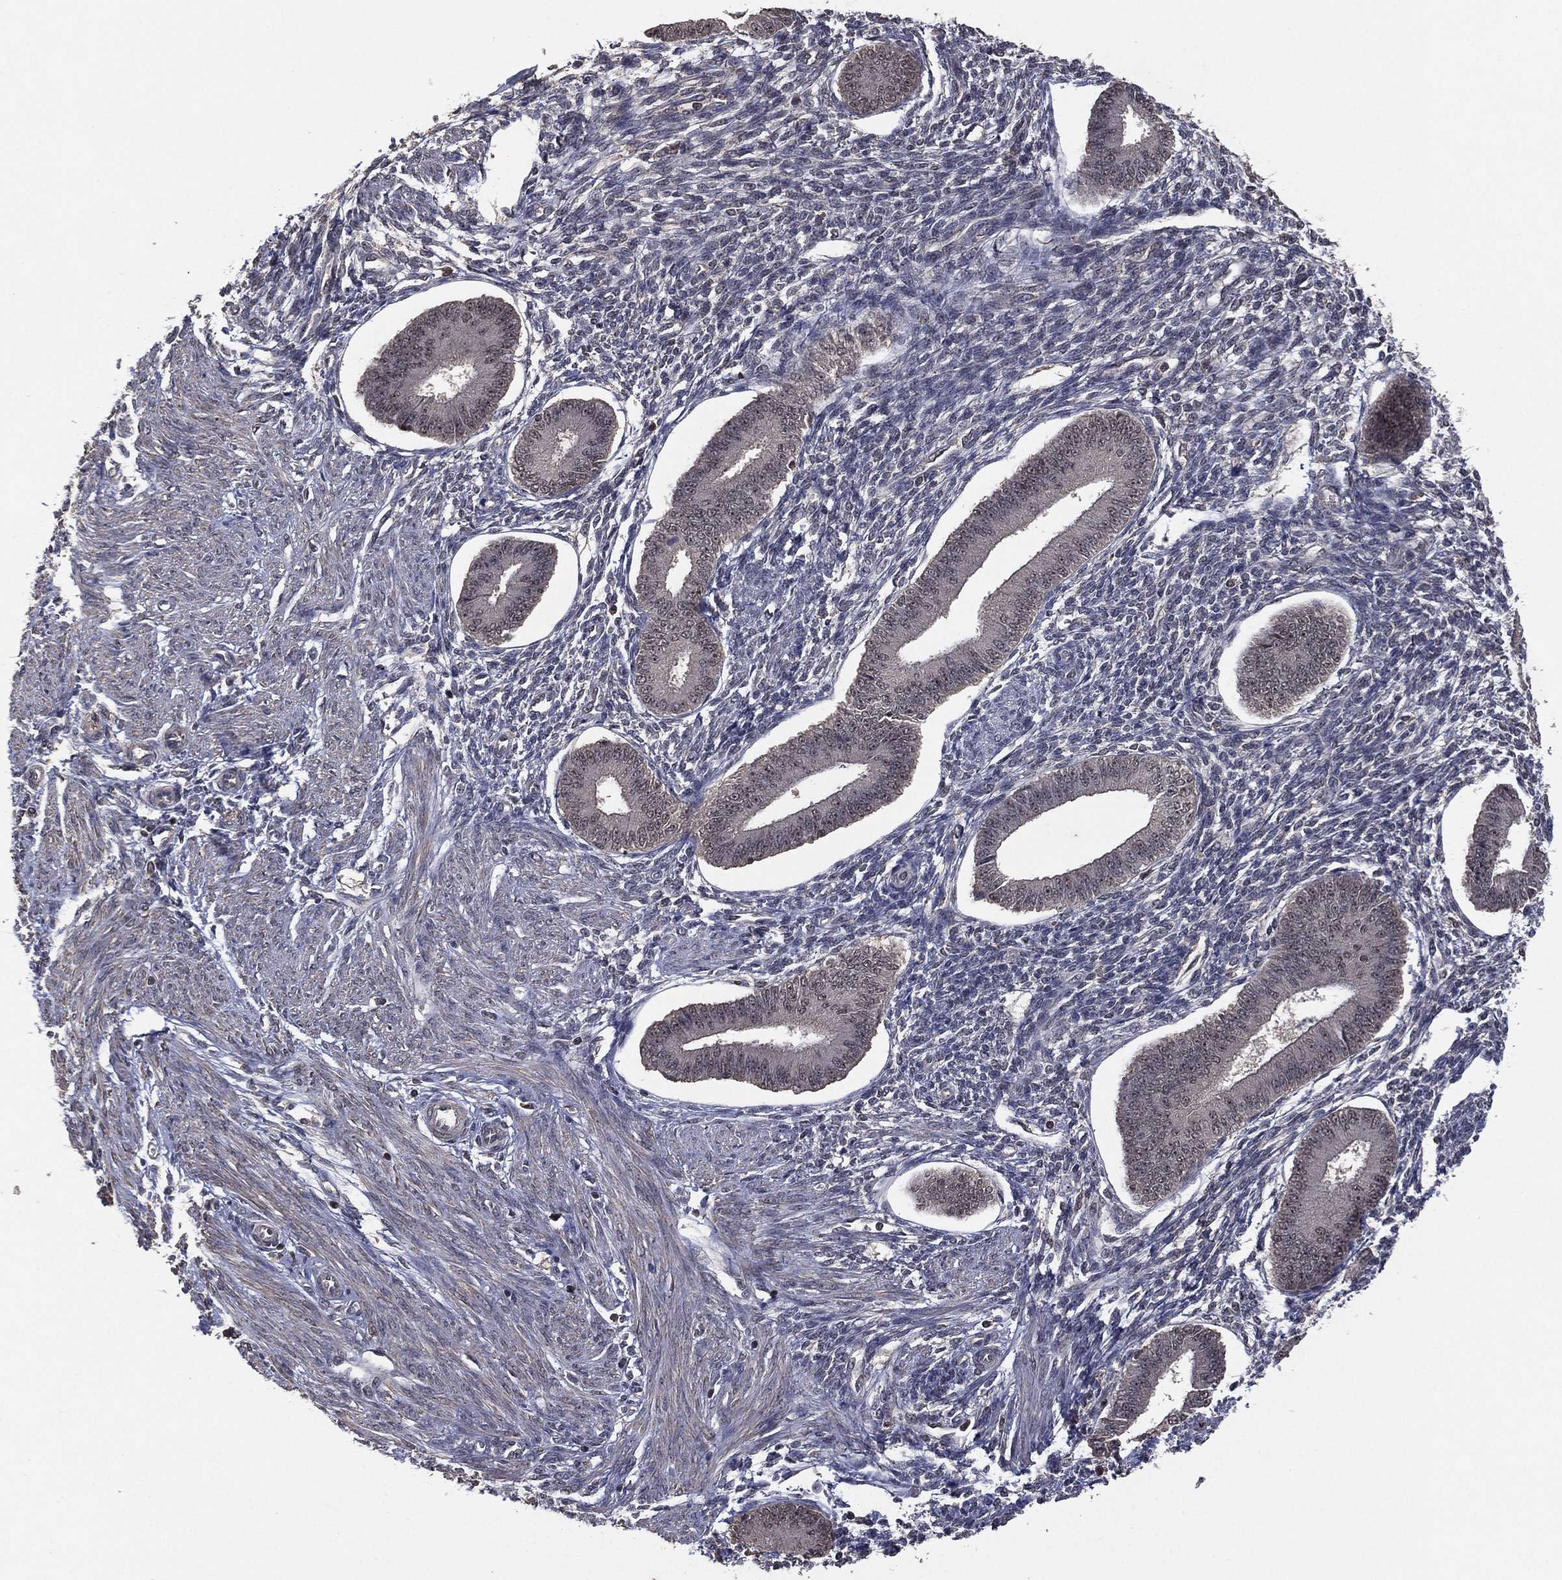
{"staining": {"intensity": "negative", "quantity": "none", "location": "none"}, "tissue": "endometrium", "cell_type": "Cells in endometrial stroma", "image_type": "normal", "snomed": [{"axis": "morphology", "description": "Normal tissue, NOS"}, {"axis": "topography", "description": "Endometrium"}], "caption": "Immunohistochemical staining of benign endometrium shows no significant expression in cells in endometrial stroma. The staining is performed using DAB brown chromogen with nuclei counter-stained in using hematoxylin.", "gene": "NELFCD", "patient": {"sex": "female", "age": 39}}